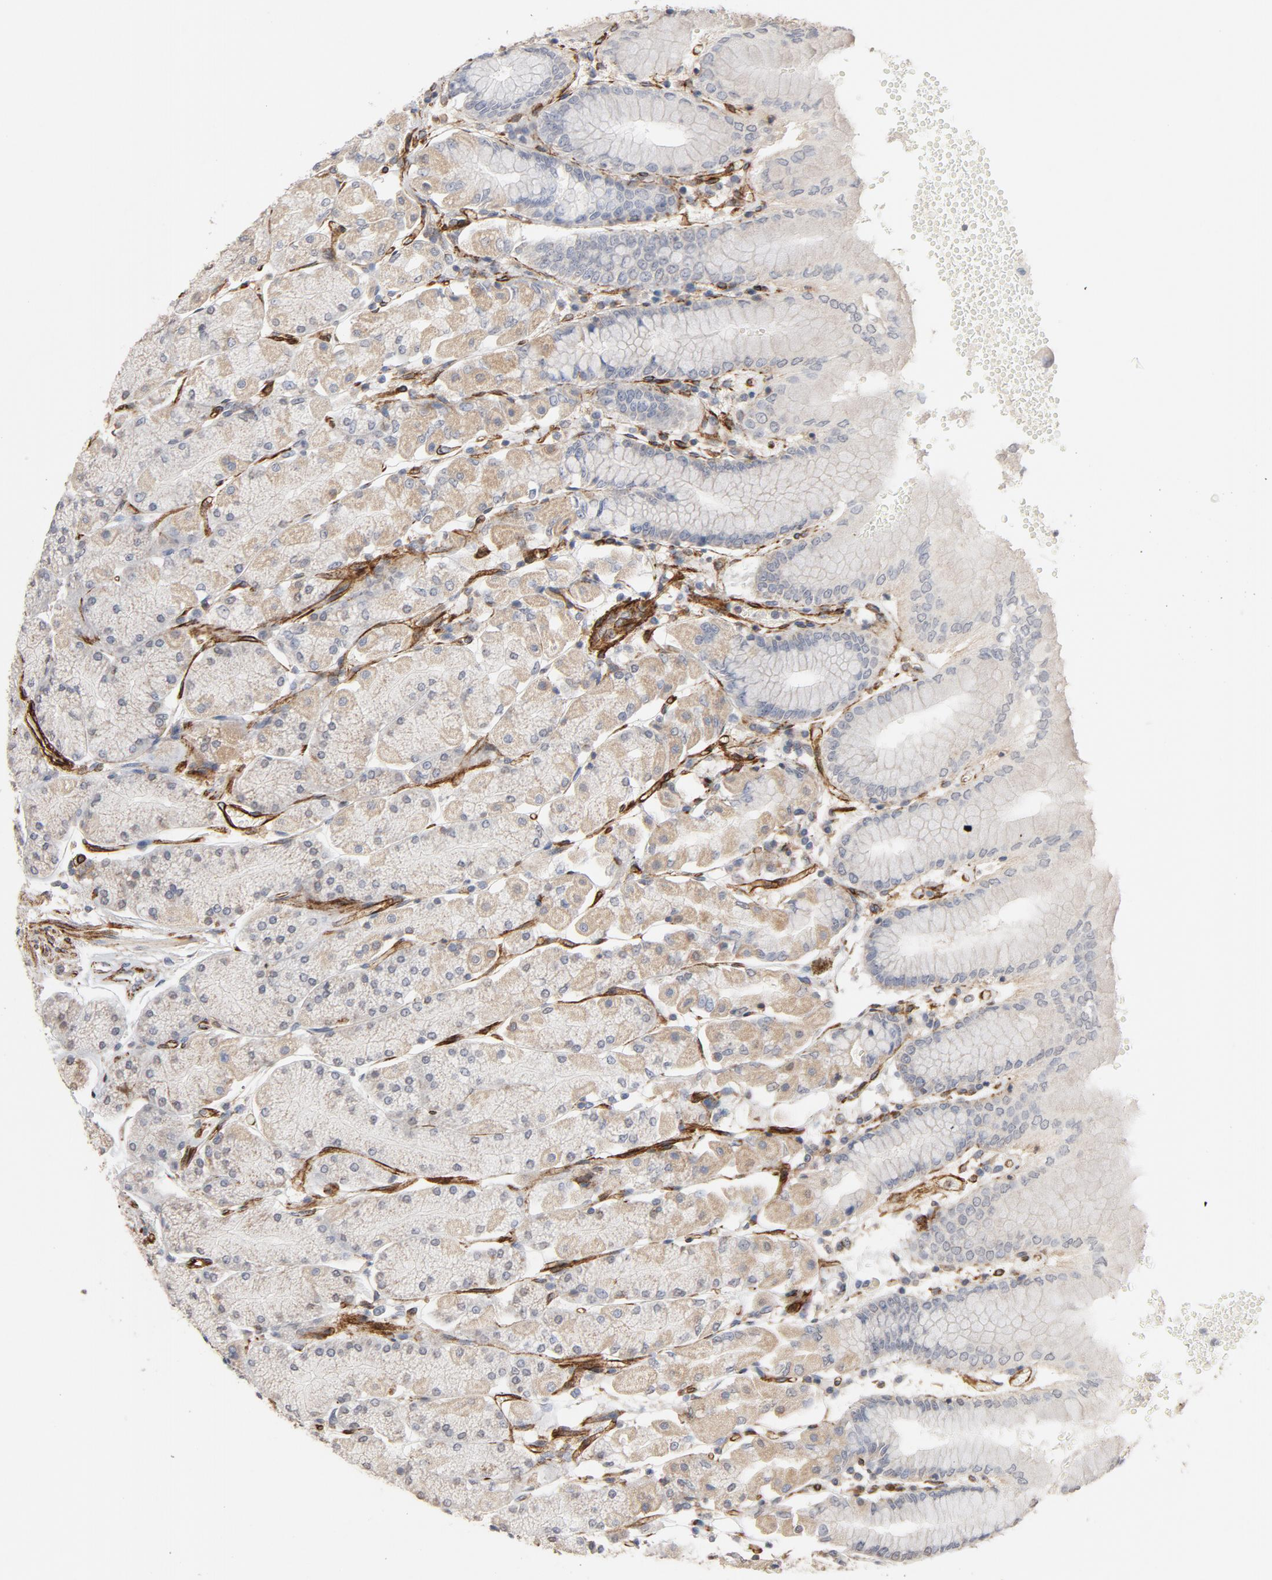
{"staining": {"intensity": "weak", "quantity": "25%-75%", "location": "cytoplasmic/membranous"}, "tissue": "stomach", "cell_type": "Glandular cells", "image_type": "normal", "snomed": [{"axis": "morphology", "description": "Normal tissue, NOS"}, {"axis": "topography", "description": "Stomach, upper"}, {"axis": "topography", "description": "Stomach"}], "caption": "Glandular cells display low levels of weak cytoplasmic/membranous staining in about 25%-75% of cells in unremarkable stomach. (DAB (3,3'-diaminobenzidine) IHC with brightfield microscopy, high magnification).", "gene": "GNG2", "patient": {"sex": "male", "age": 76}}